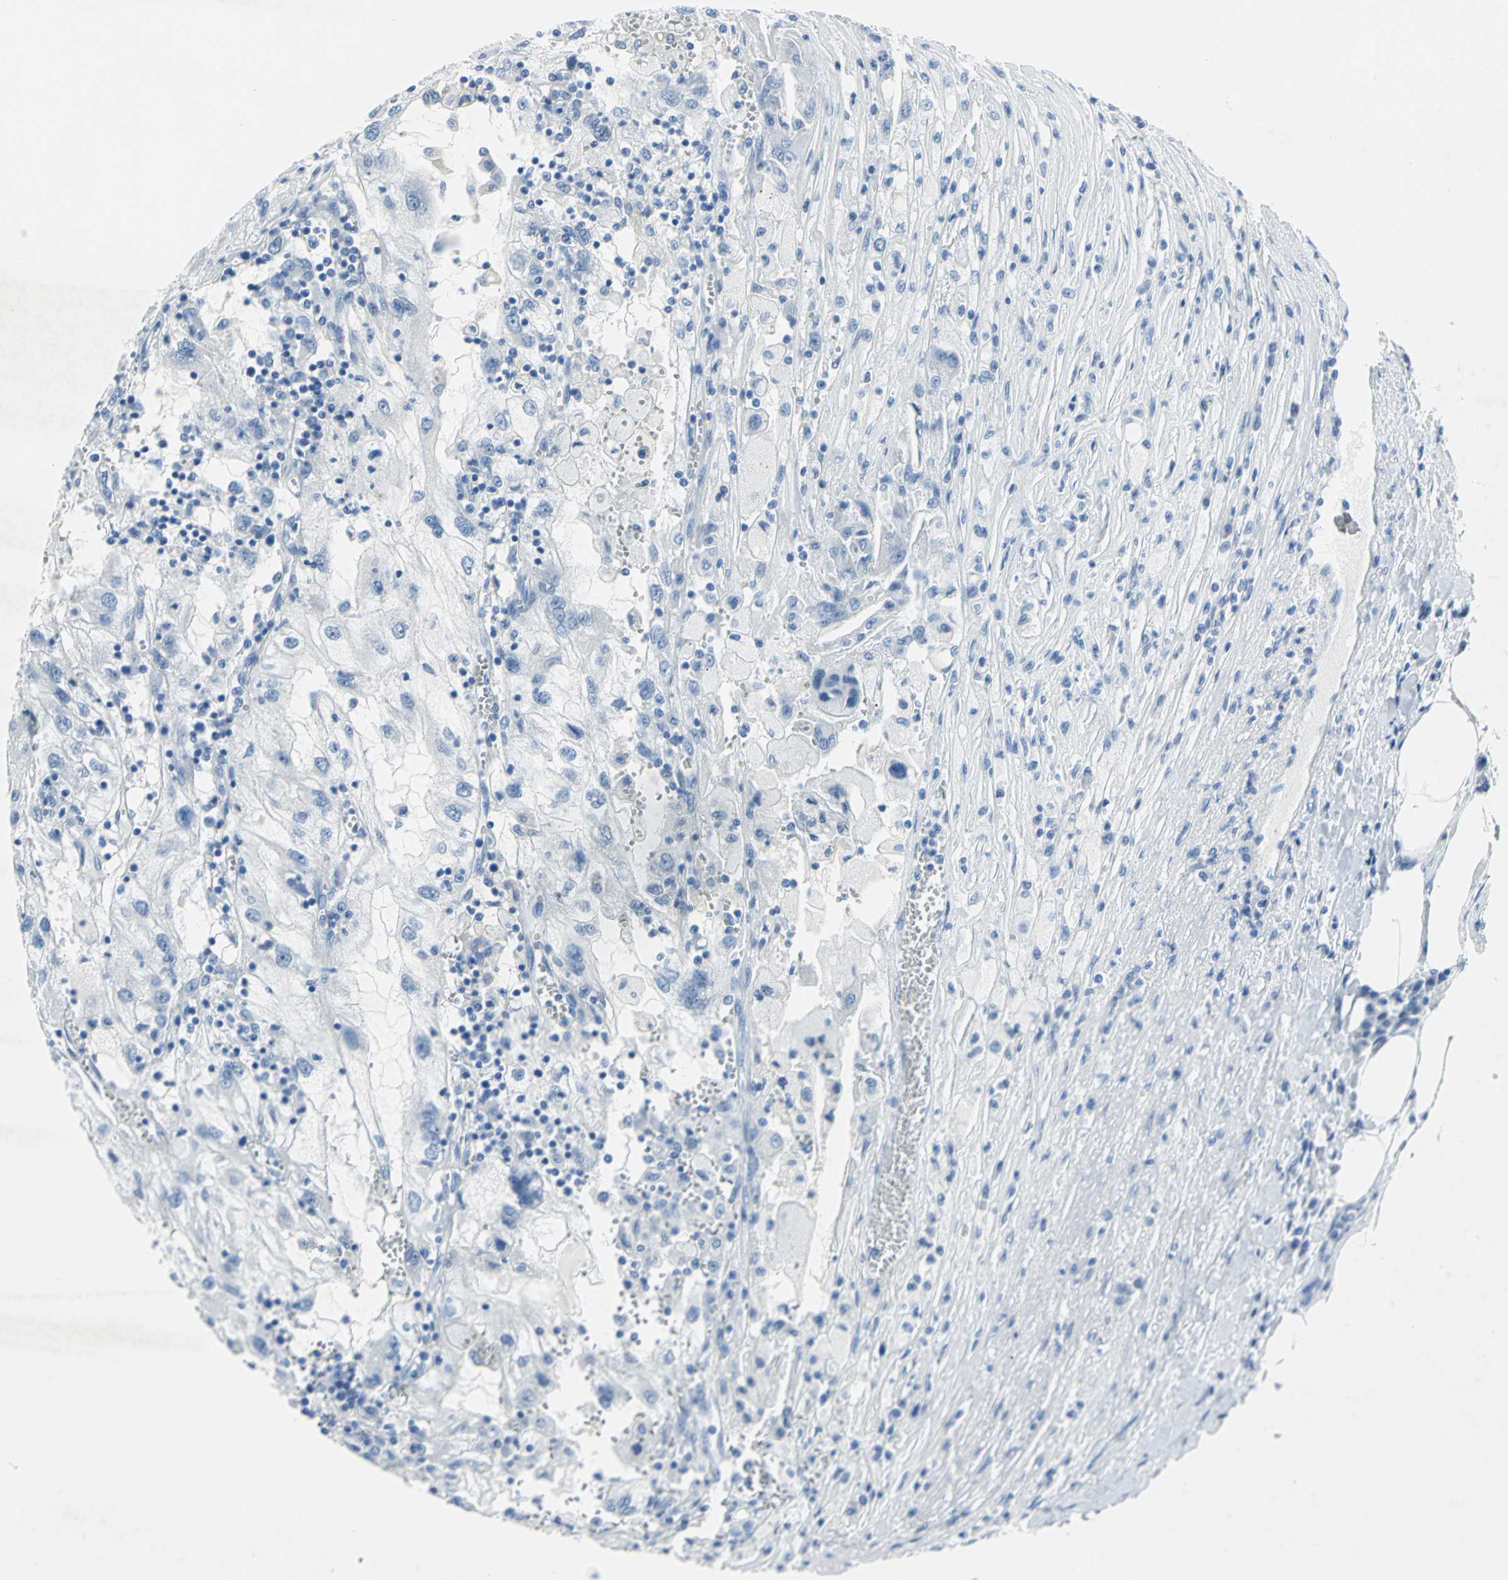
{"staining": {"intensity": "negative", "quantity": "none", "location": "none"}, "tissue": "renal cancer", "cell_type": "Tumor cells", "image_type": "cancer", "snomed": [{"axis": "morphology", "description": "Normal tissue, NOS"}, {"axis": "morphology", "description": "Adenocarcinoma, NOS"}, {"axis": "topography", "description": "Kidney"}], "caption": "The image exhibits no significant positivity in tumor cells of renal cancer (adenocarcinoma).", "gene": "SFN", "patient": {"sex": "male", "age": 71}}